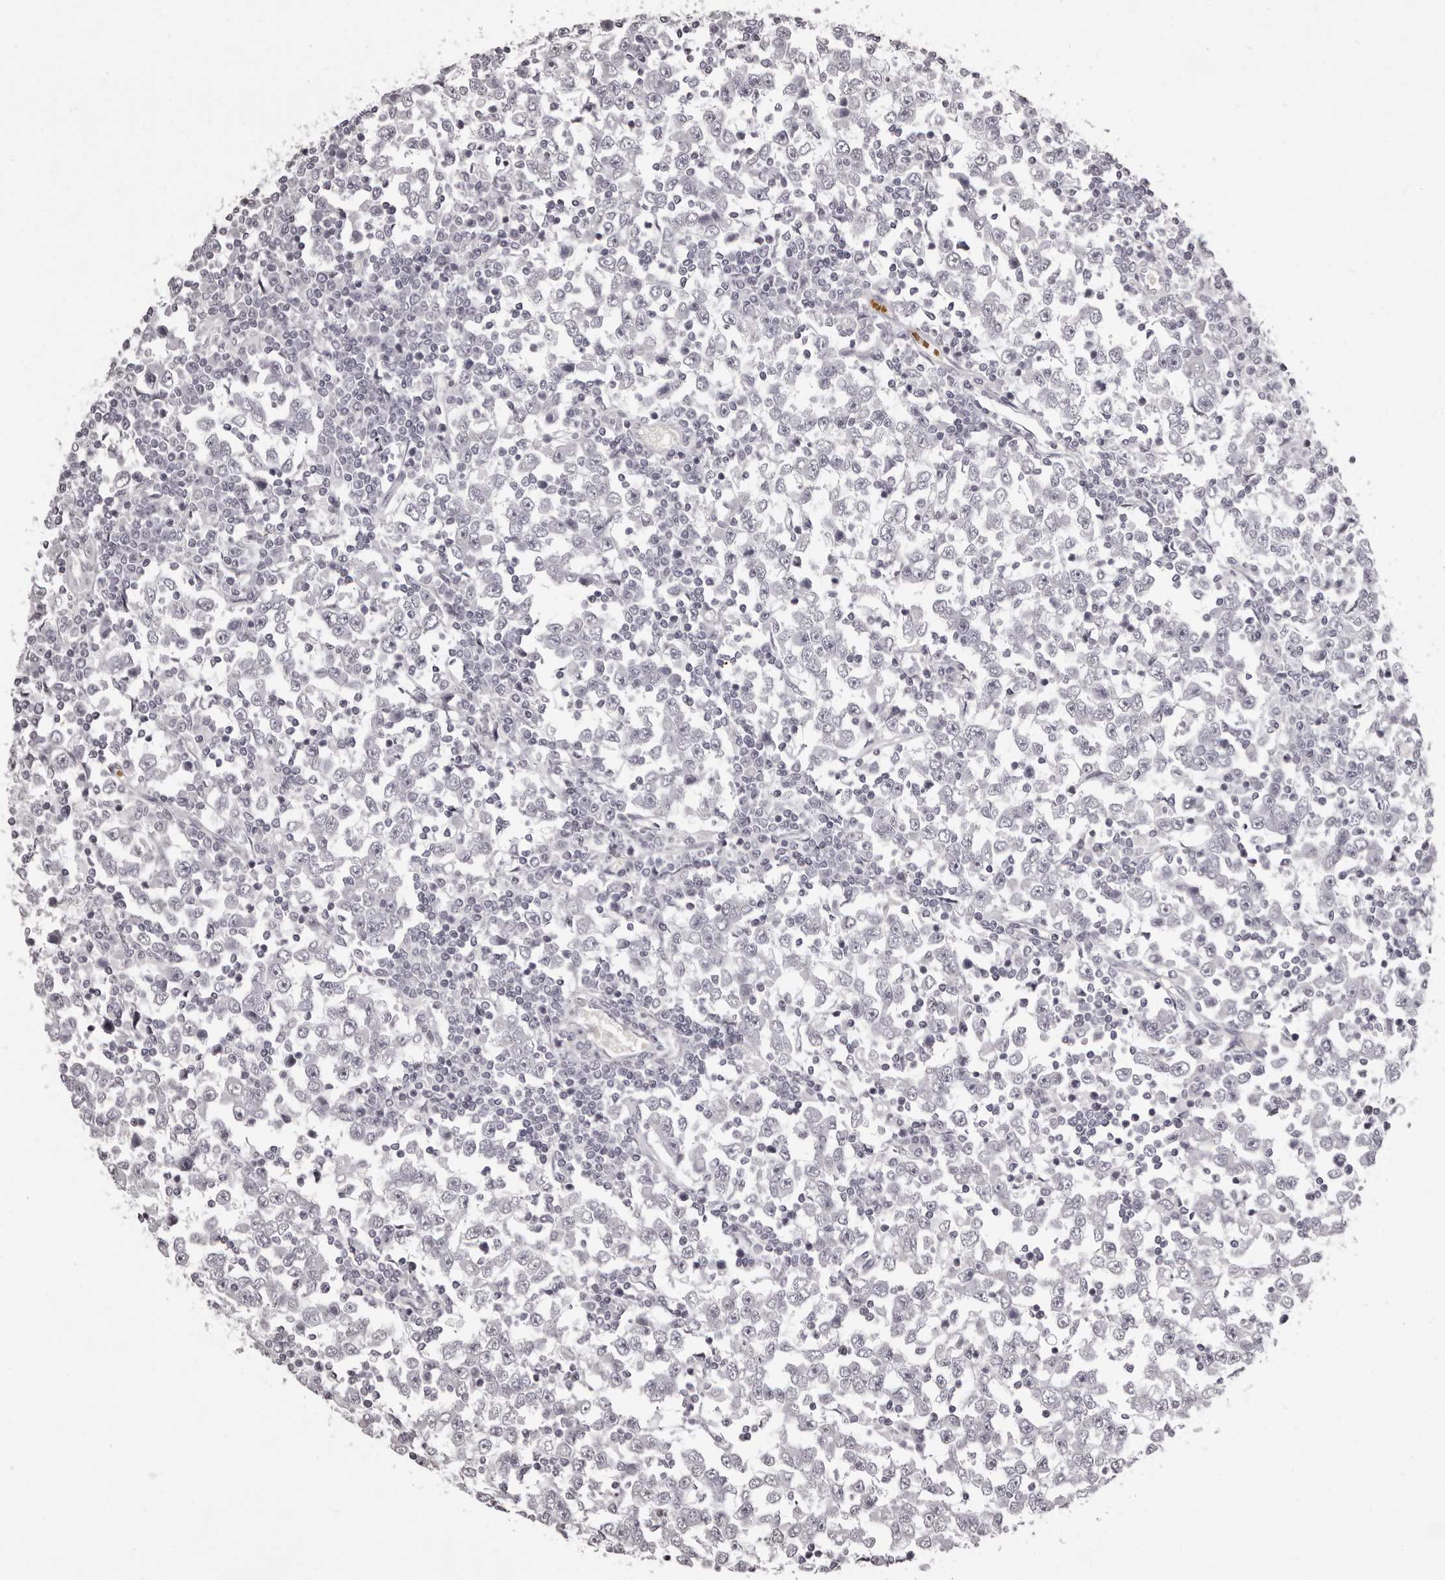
{"staining": {"intensity": "negative", "quantity": "none", "location": "none"}, "tissue": "testis cancer", "cell_type": "Tumor cells", "image_type": "cancer", "snomed": [{"axis": "morphology", "description": "Seminoma, NOS"}, {"axis": "topography", "description": "Testis"}], "caption": "Immunohistochemistry (IHC) histopathology image of neoplastic tissue: testis seminoma stained with DAB displays no significant protein expression in tumor cells. Brightfield microscopy of immunohistochemistry stained with DAB (3,3'-diaminobenzidine) (brown) and hematoxylin (blue), captured at high magnification.", "gene": "C8orf74", "patient": {"sex": "male", "age": 65}}